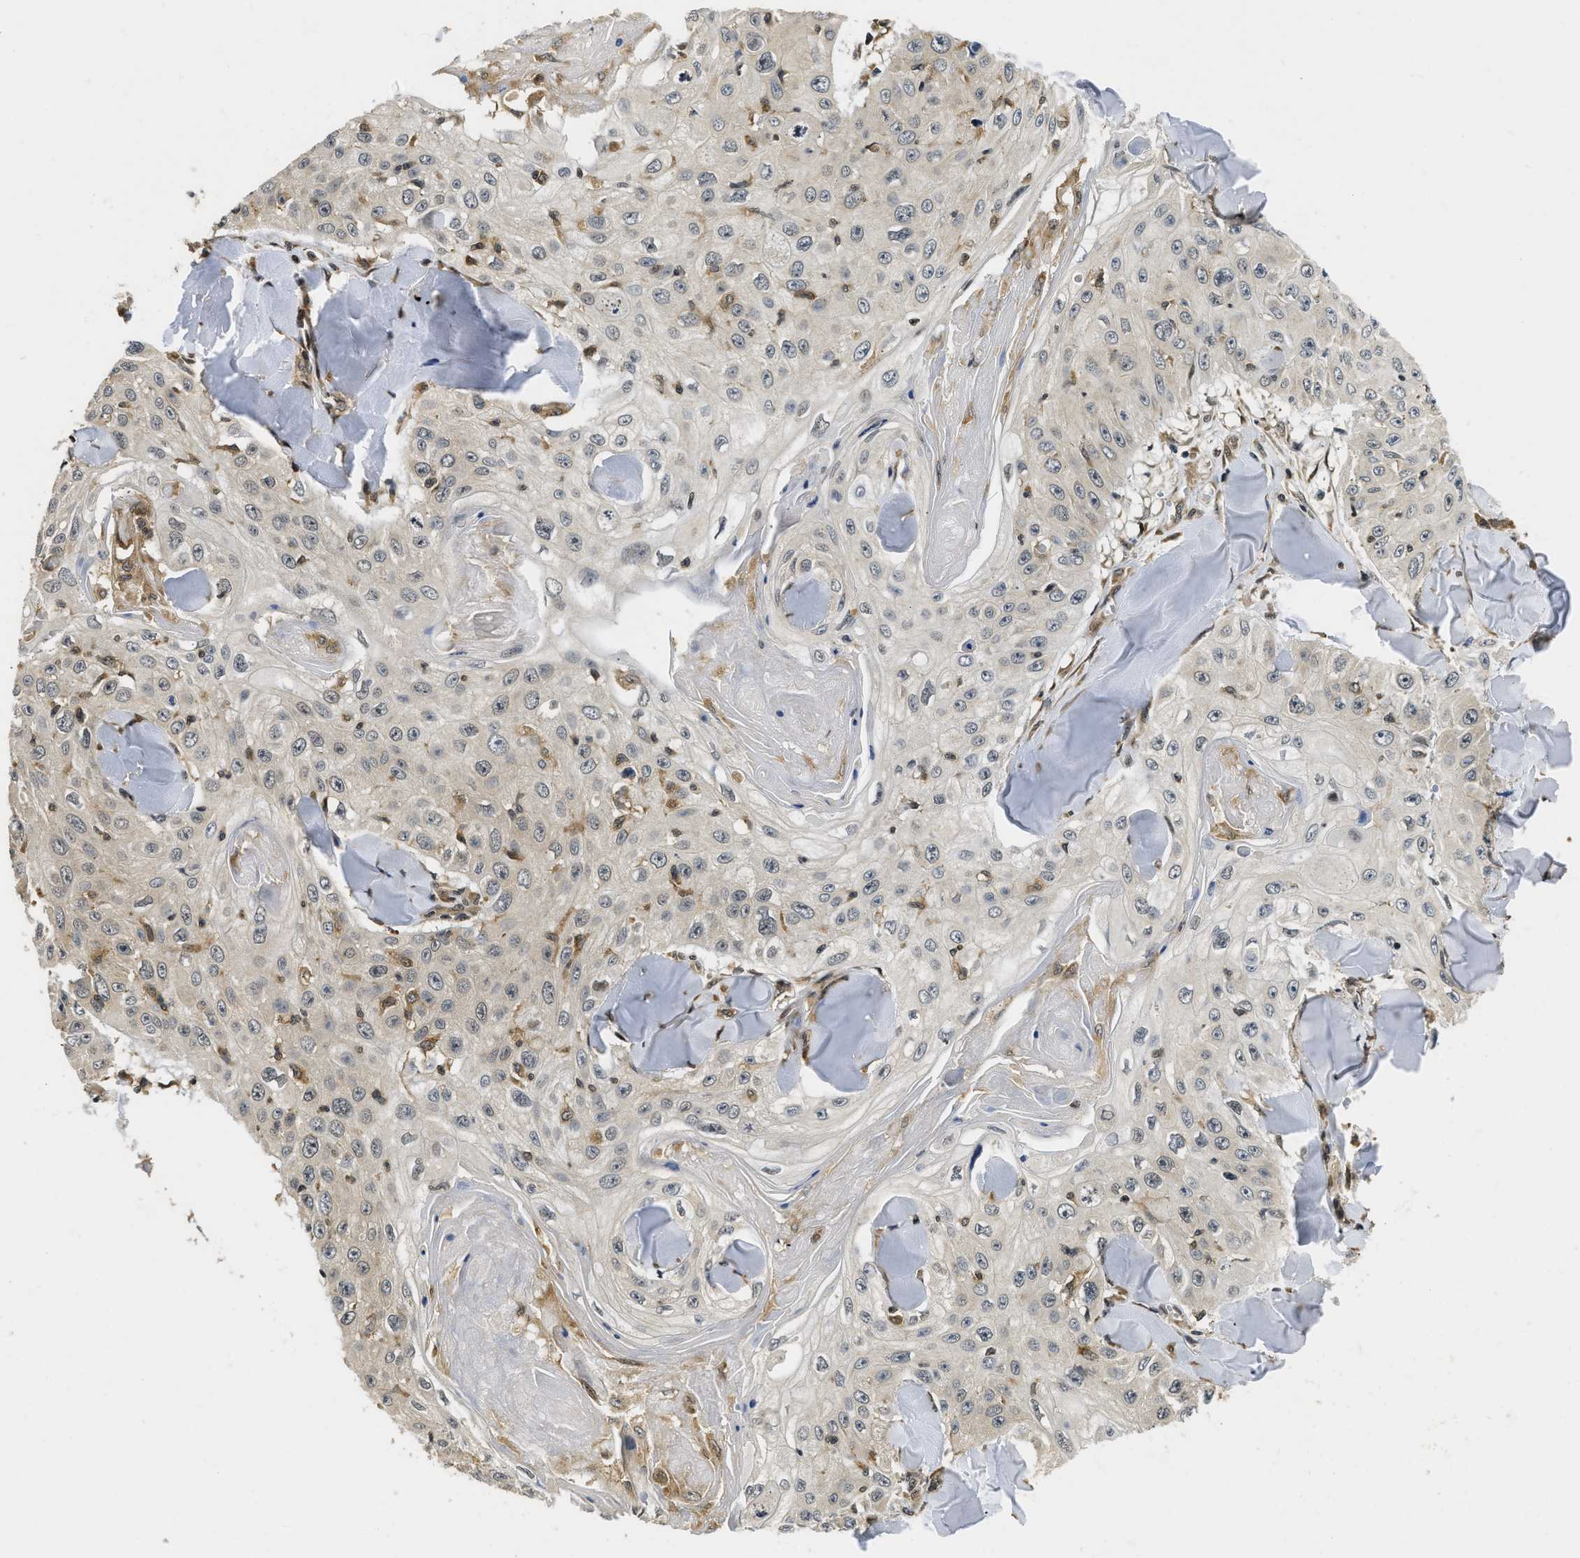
{"staining": {"intensity": "negative", "quantity": "none", "location": "none"}, "tissue": "skin cancer", "cell_type": "Tumor cells", "image_type": "cancer", "snomed": [{"axis": "morphology", "description": "Squamous cell carcinoma, NOS"}, {"axis": "topography", "description": "Skin"}], "caption": "A histopathology image of skin squamous cell carcinoma stained for a protein exhibits no brown staining in tumor cells. (DAB immunohistochemistry with hematoxylin counter stain).", "gene": "ADSL", "patient": {"sex": "male", "age": 86}}